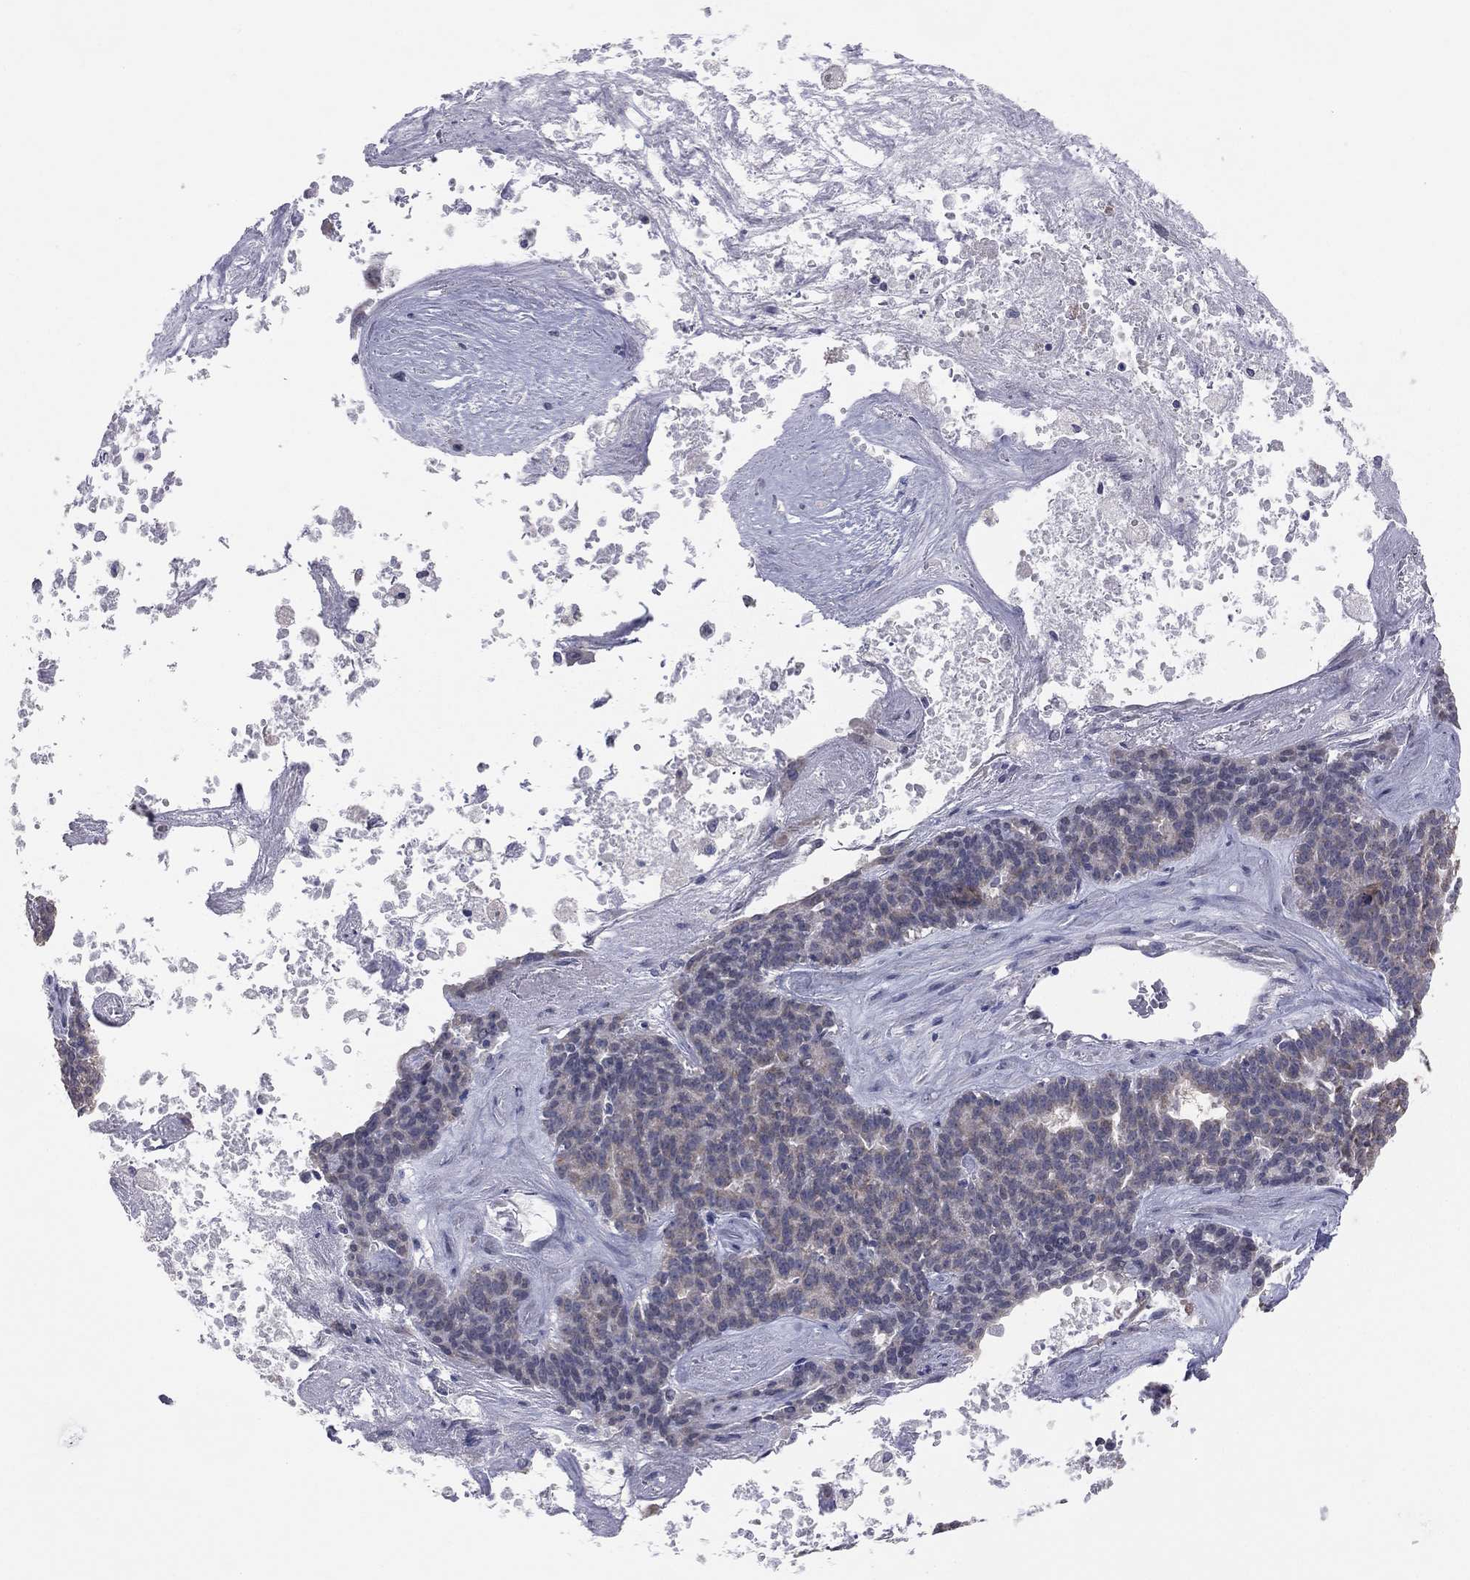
{"staining": {"intensity": "weak", "quantity": "25%-75%", "location": "cytoplasmic/membranous"}, "tissue": "liver cancer", "cell_type": "Tumor cells", "image_type": "cancer", "snomed": [{"axis": "morphology", "description": "Cholangiocarcinoma"}, {"axis": "topography", "description": "Liver"}], "caption": "A brown stain highlights weak cytoplasmic/membranous positivity of a protein in human cholangiocarcinoma (liver) tumor cells.", "gene": "DMKN", "patient": {"sex": "female", "age": 47}}